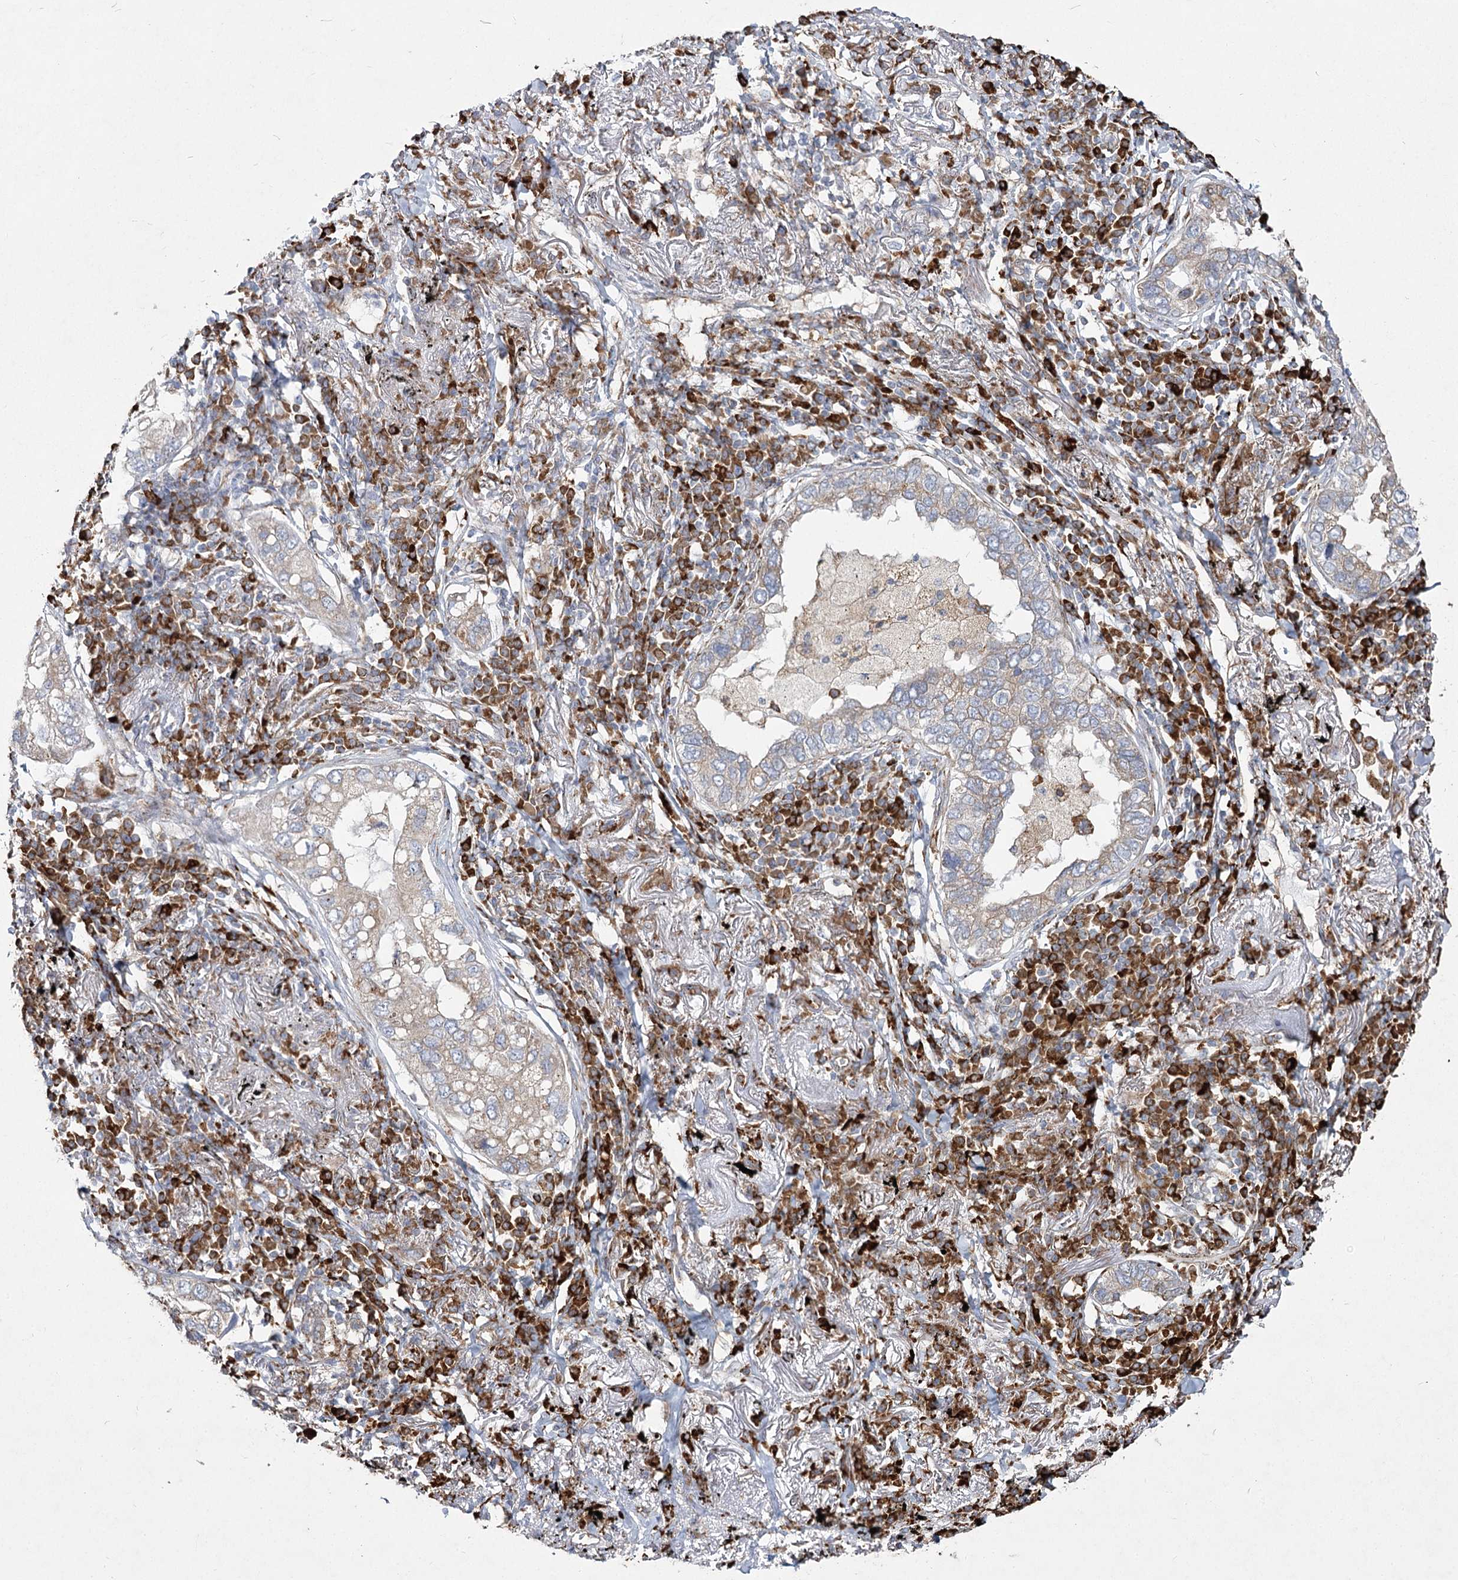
{"staining": {"intensity": "weak", "quantity": "<25%", "location": "cytoplasmic/membranous"}, "tissue": "lung cancer", "cell_type": "Tumor cells", "image_type": "cancer", "snomed": [{"axis": "morphology", "description": "Adenocarcinoma, NOS"}, {"axis": "topography", "description": "Lung"}], "caption": "Immunohistochemical staining of human lung cancer reveals no significant staining in tumor cells.", "gene": "NHLRC2", "patient": {"sex": "male", "age": 65}}